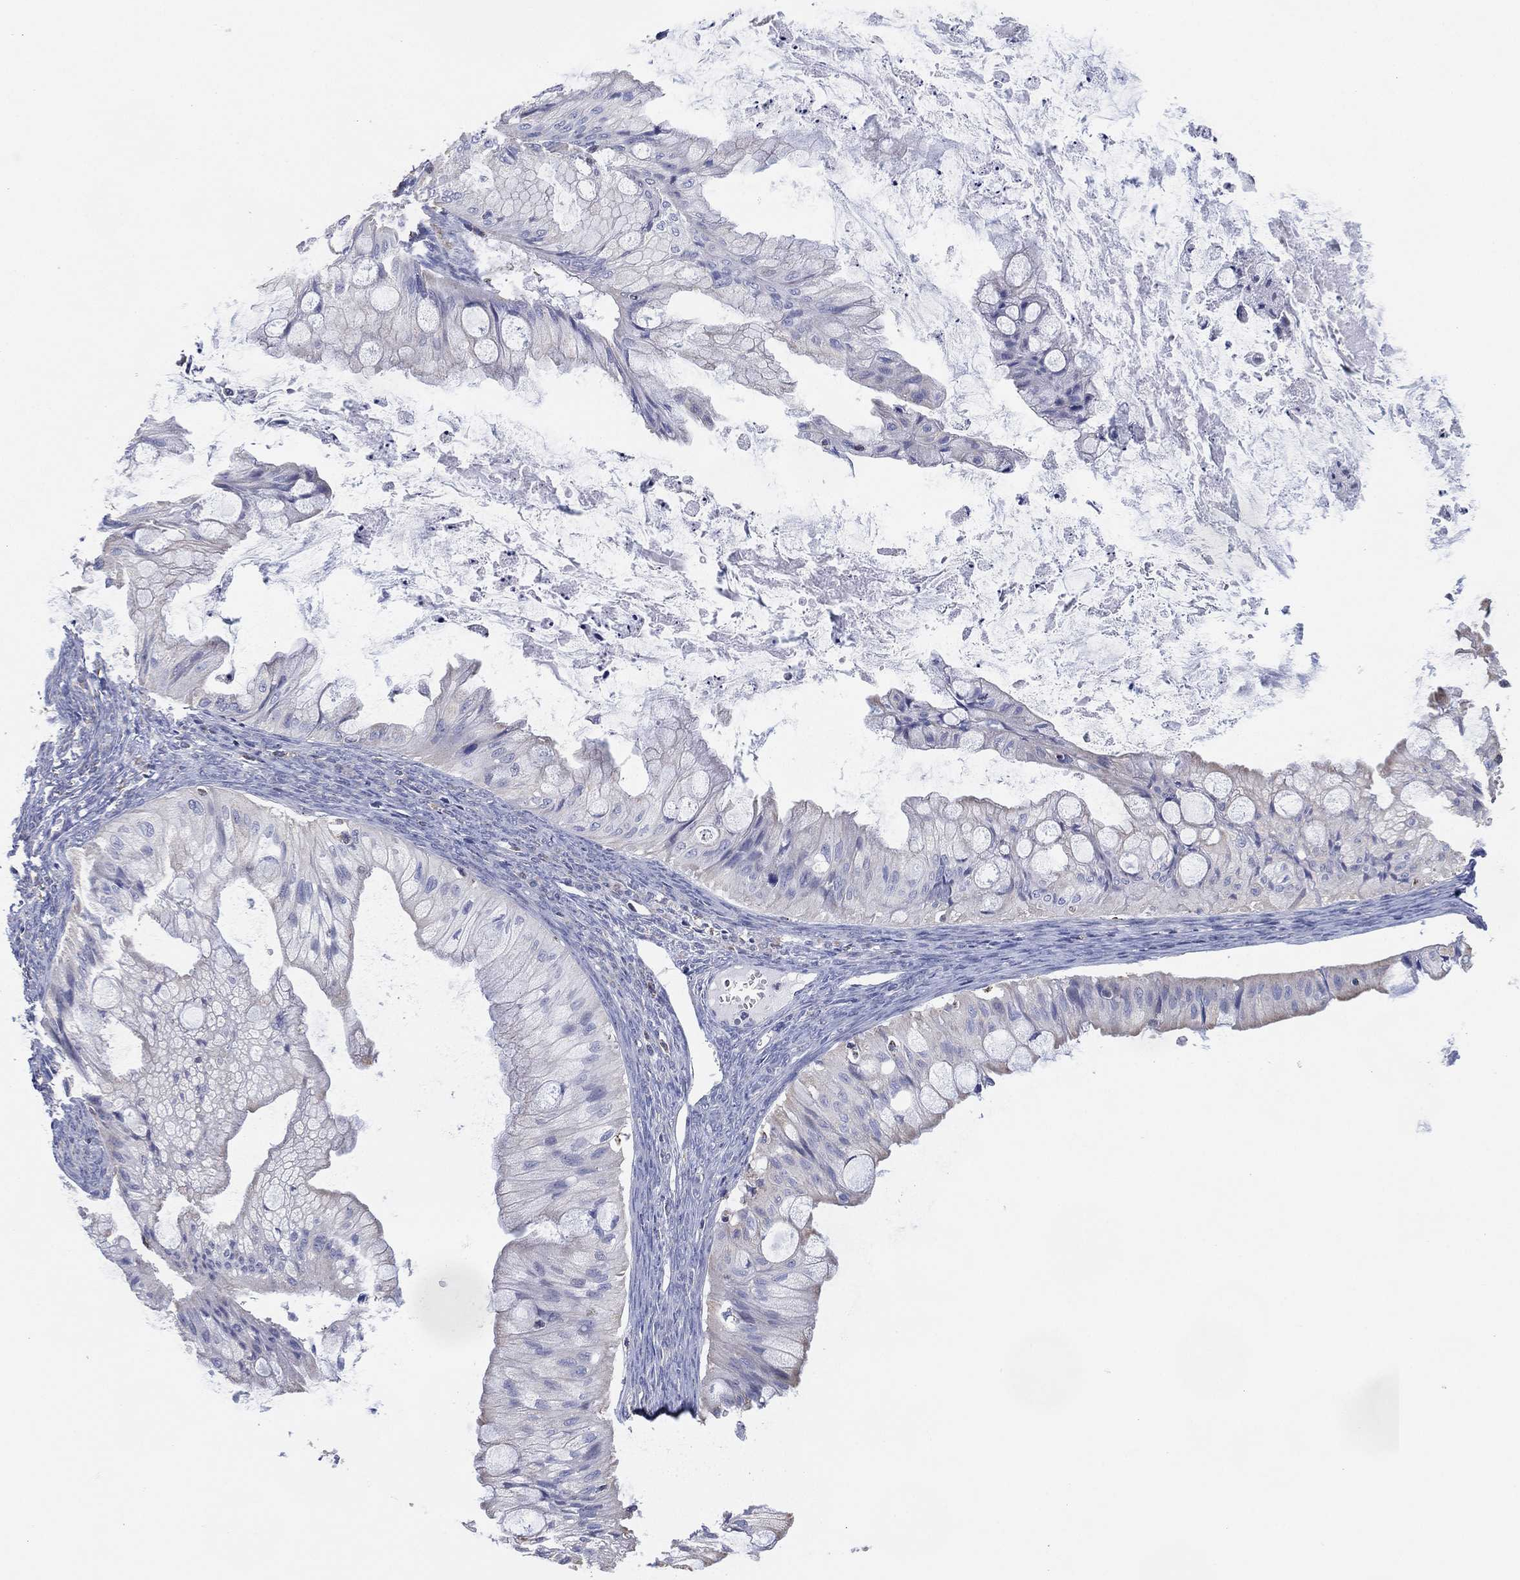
{"staining": {"intensity": "negative", "quantity": "none", "location": "none"}, "tissue": "ovarian cancer", "cell_type": "Tumor cells", "image_type": "cancer", "snomed": [{"axis": "morphology", "description": "Cystadenocarcinoma, mucinous, NOS"}, {"axis": "topography", "description": "Ovary"}], "caption": "Human mucinous cystadenocarcinoma (ovarian) stained for a protein using immunohistochemistry reveals no staining in tumor cells.", "gene": "CFTR", "patient": {"sex": "female", "age": 57}}